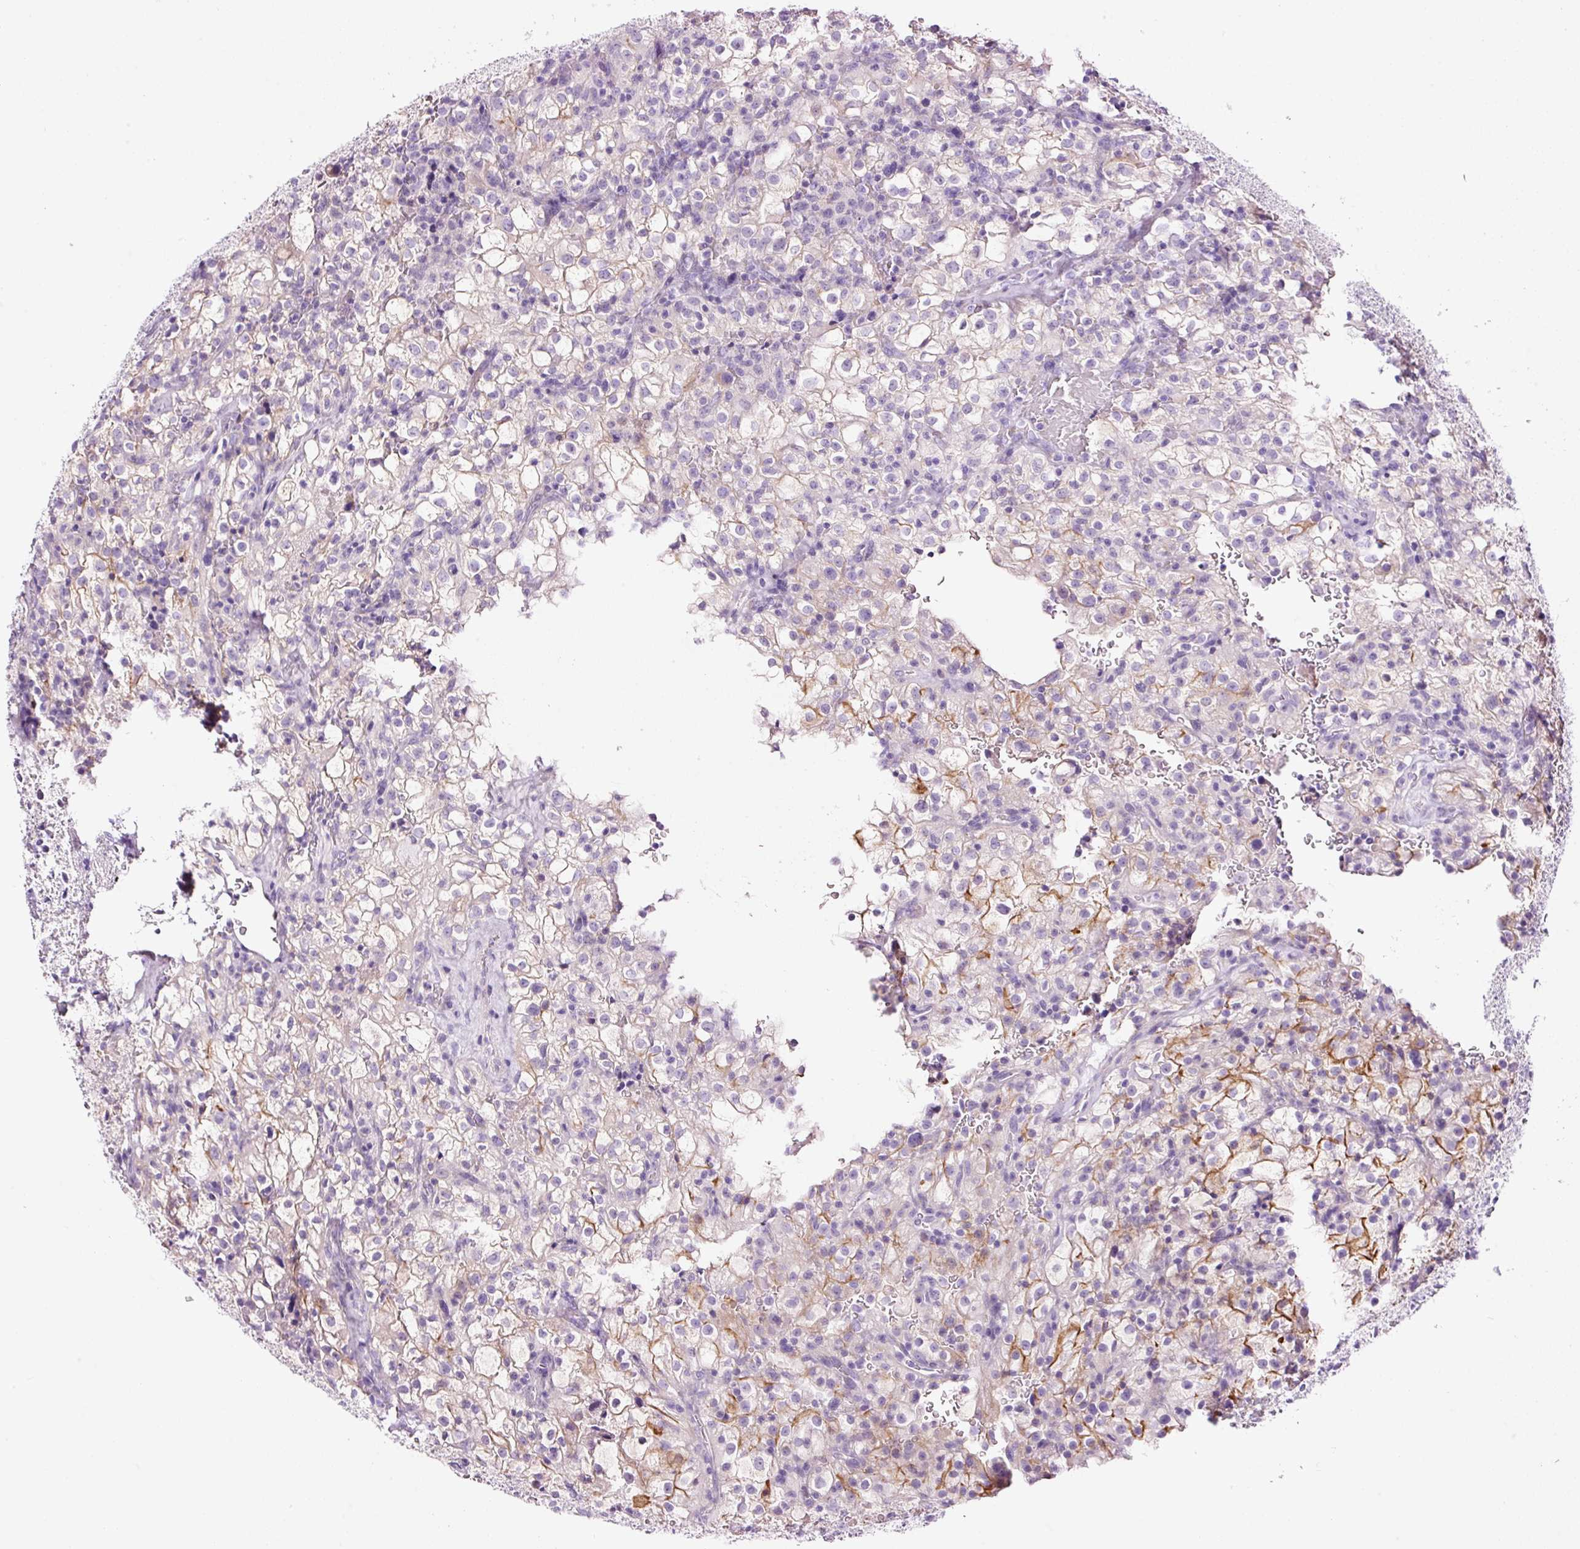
{"staining": {"intensity": "moderate", "quantity": "<25%", "location": "cytoplasmic/membranous"}, "tissue": "renal cancer", "cell_type": "Tumor cells", "image_type": "cancer", "snomed": [{"axis": "morphology", "description": "Adenocarcinoma, NOS"}, {"axis": "topography", "description": "Kidney"}], "caption": "Immunohistochemical staining of adenocarcinoma (renal) exhibits low levels of moderate cytoplasmic/membranous positivity in about <25% of tumor cells. (brown staining indicates protein expression, while blue staining denotes nuclei).", "gene": "PAM", "patient": {"sex": "female", "age": 74}}